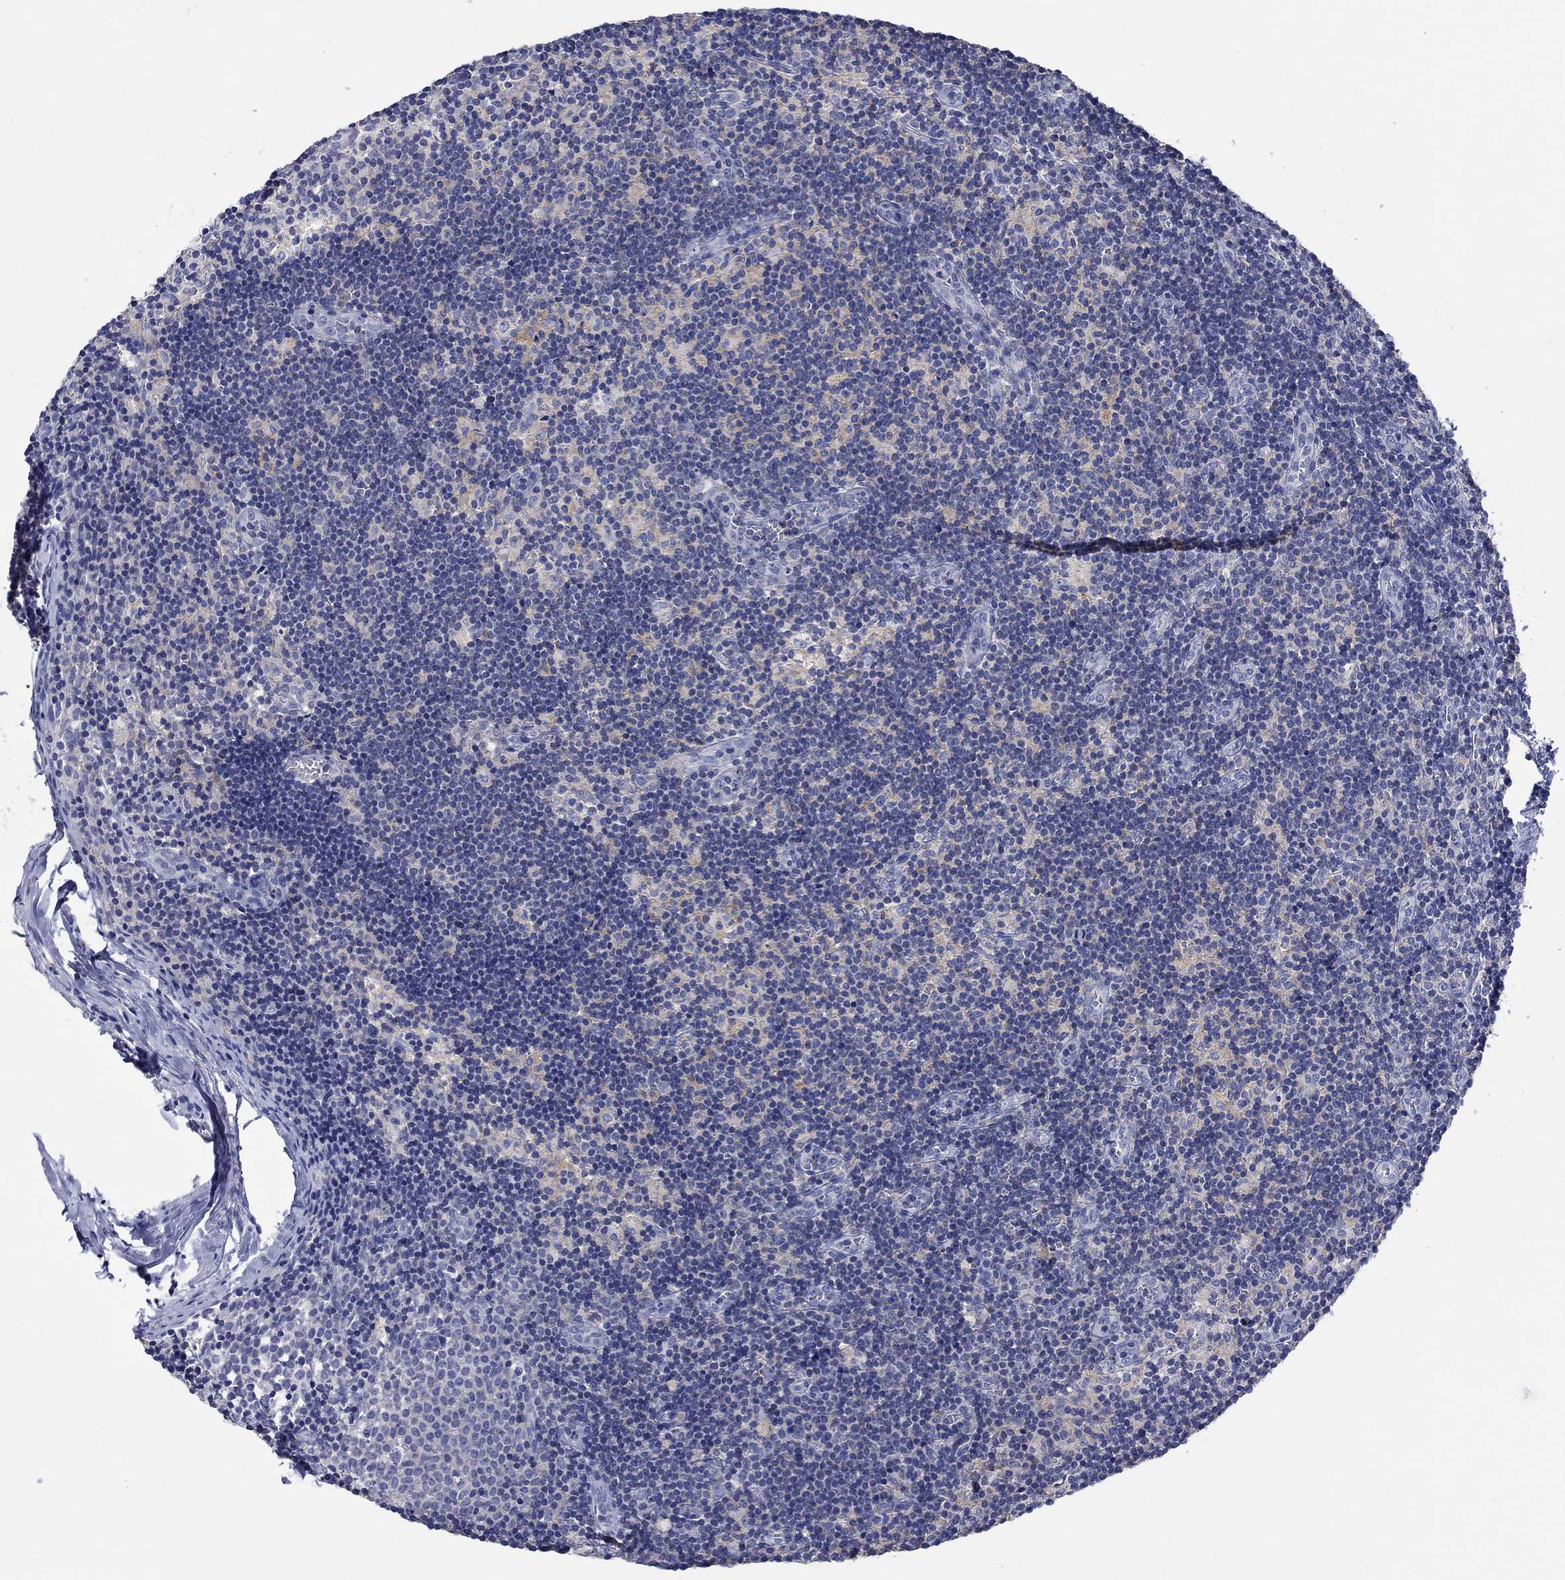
{"staining": {"intensity": "weak", "quantity": "25%-75%", "location": "cytoplasmic/membranous"}, "tissue": "lymph node", "cell_type": "Non-germinal center cells", "image_type": "normal", "snomed": [{"axis": "morphology", "description": "Normal tissue, NOS"}, {"axis": "topography", "description": "Lymph node"}], "caption": "Protein expression analysis of unremarkable lymph node shows weak cytoplasmic/membranous expression in about 25%-75% of non-germinal center cells.", "gene": "PPIL6", "patient": {"sex": "female", "age": 52}}